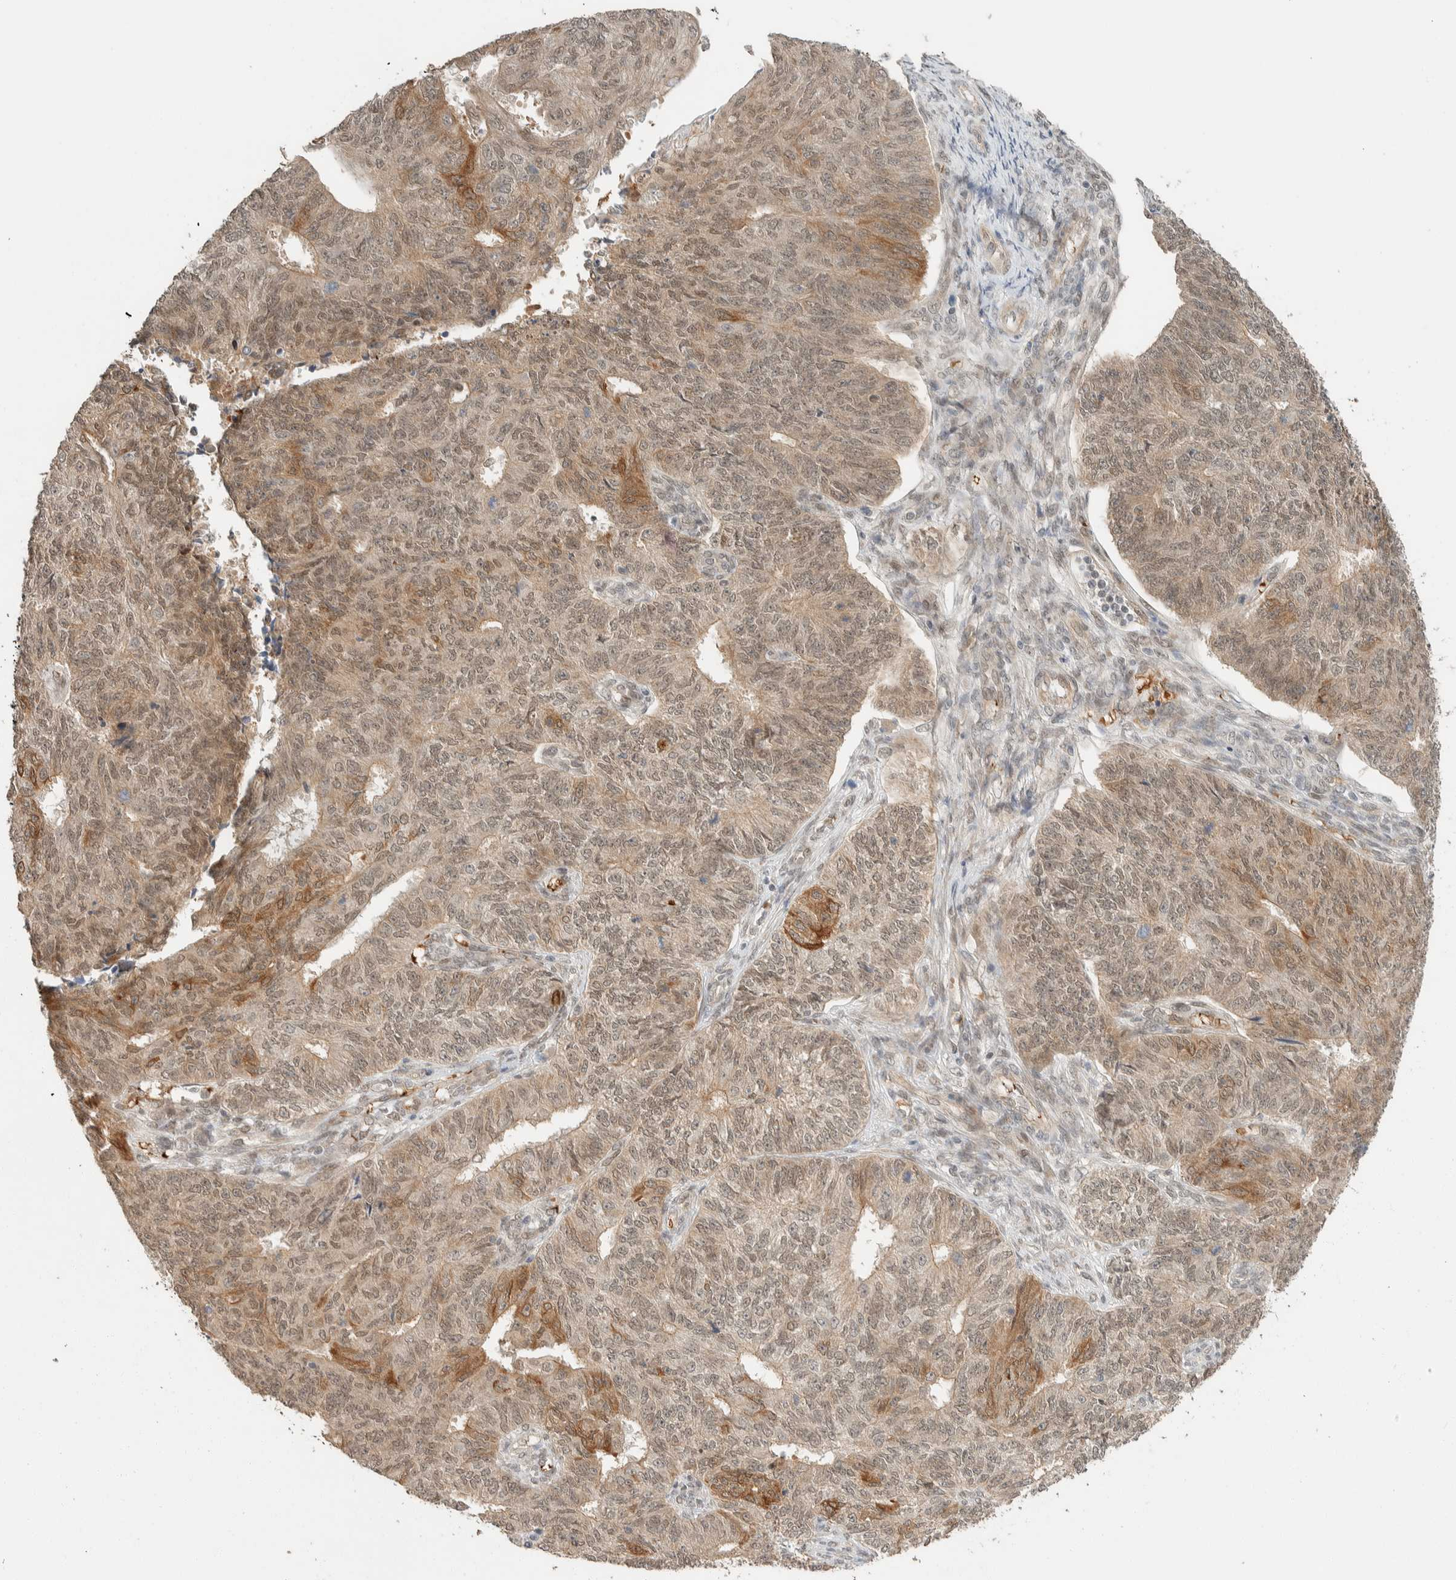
{"staining": {"intensity": "weak", "quantity": ">75%", "location": "cytoplasmic/membranous,nuclear"}, "tissue": "endometrial cancer", "cell_type": "Tumor cells", "image_type": "cancer", "snomed": [{"axis": "morphology", "description": "Adenocarcinoma, NOS"}, {"axis": "topography", "description": "Endometrium"}], "caption": "The histopathology image reveals staining of endometrial cancer, revealing weak cytoplasmic/membranous and nuclear protein staining (brown color) within tumor cells.", "gene": "ZBTB2", "patient": {"sex": "female", "age": 32}}